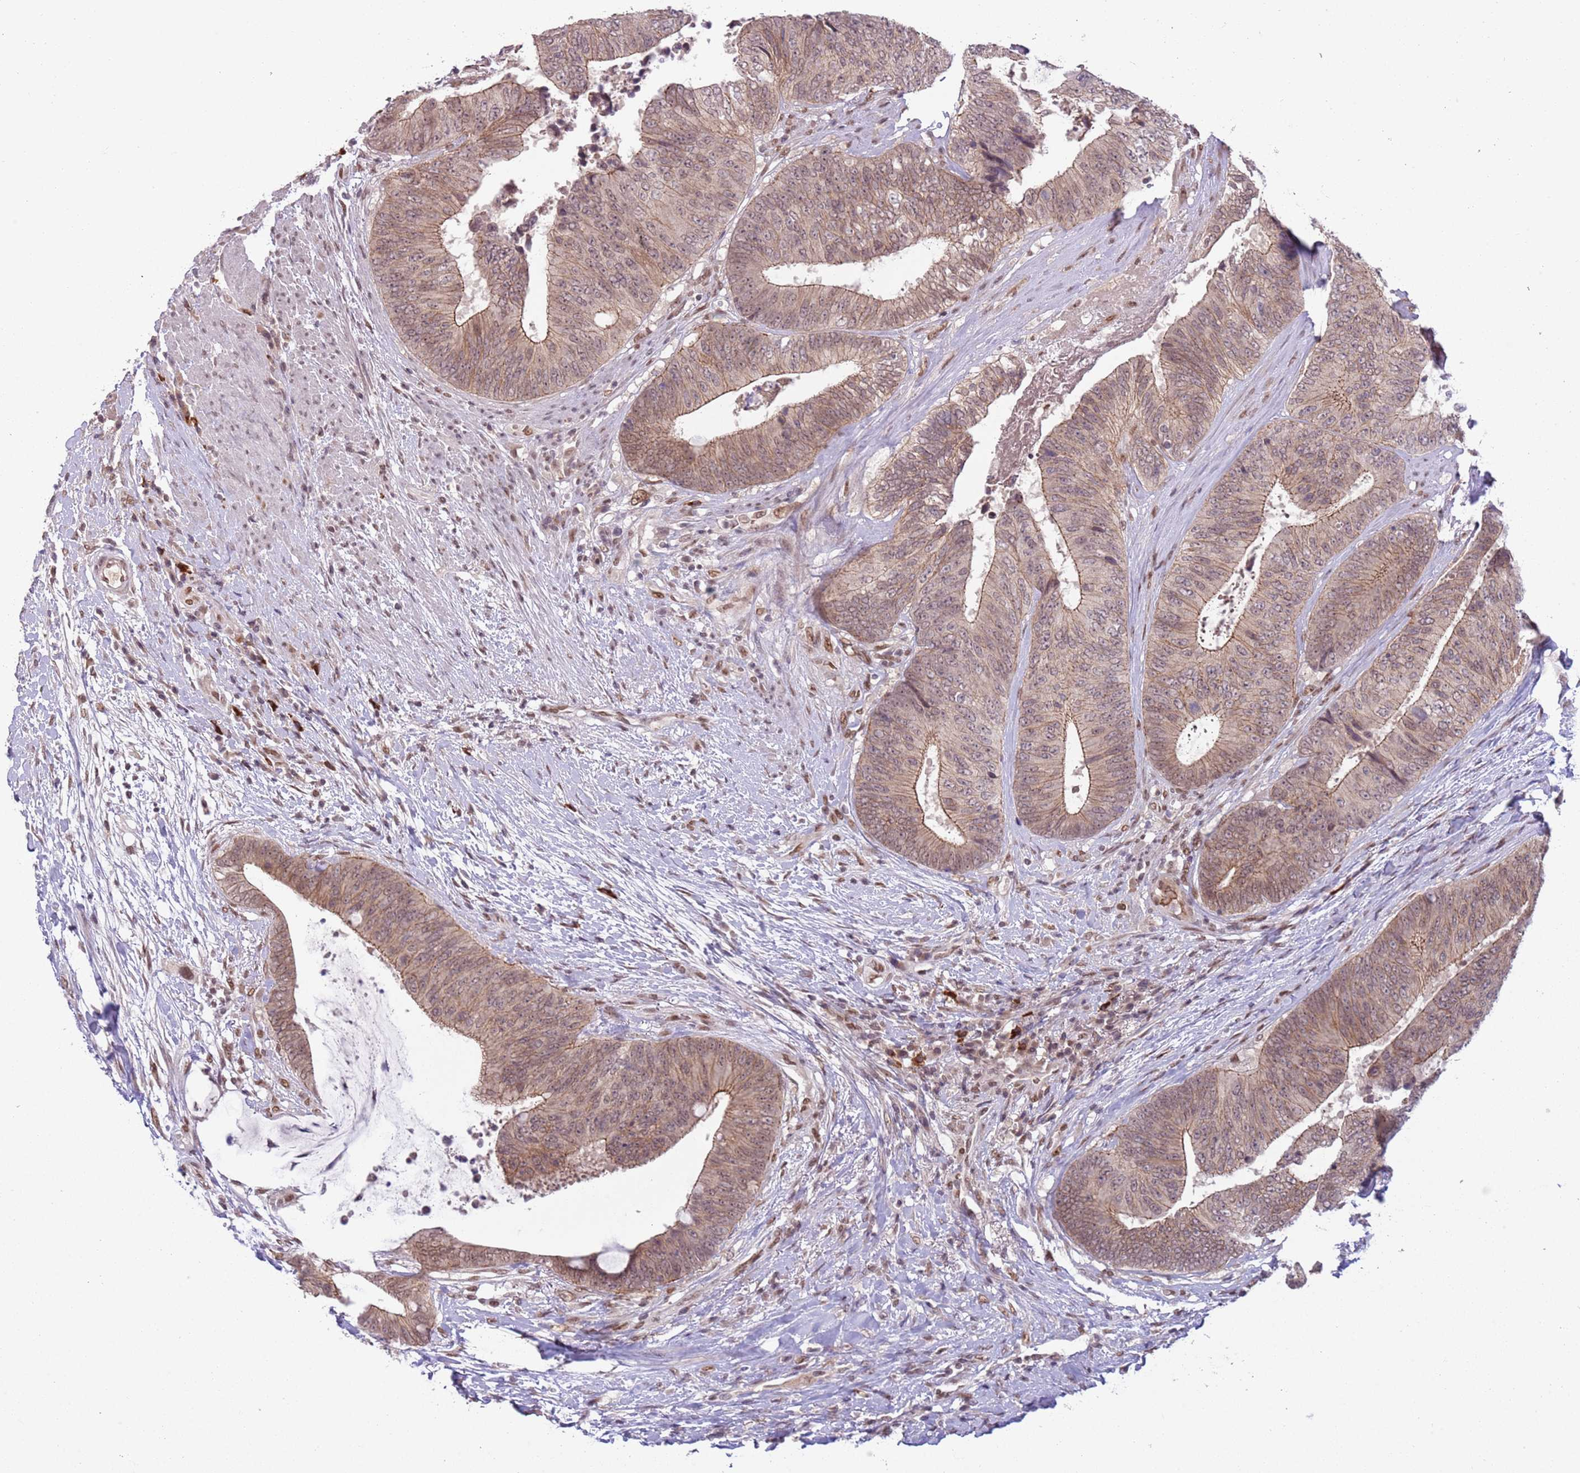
{"staining": {"intensity": "moderate", "quantity": ">75%", "location": "cytoplasmic/membranous,nuclear"}, "tissue": "colorectal cancer", "cell_type": "Tumor cells", "image_type": "cancer", "snomed": [{"axis": "morphology", "description": "Adenocarcinoma, NOS"}, {"axis": "topography", "description": "Rectum"}], "caption": "There is medium levels of moderate cytoplasmic/membranous and nuclear positivity in tumor cells of colorectal cancer, as demonstrated by immunohistochemical staining (brown color).", "gene": "TM2D1", "patient": {"sex": "male", "age": 72}}